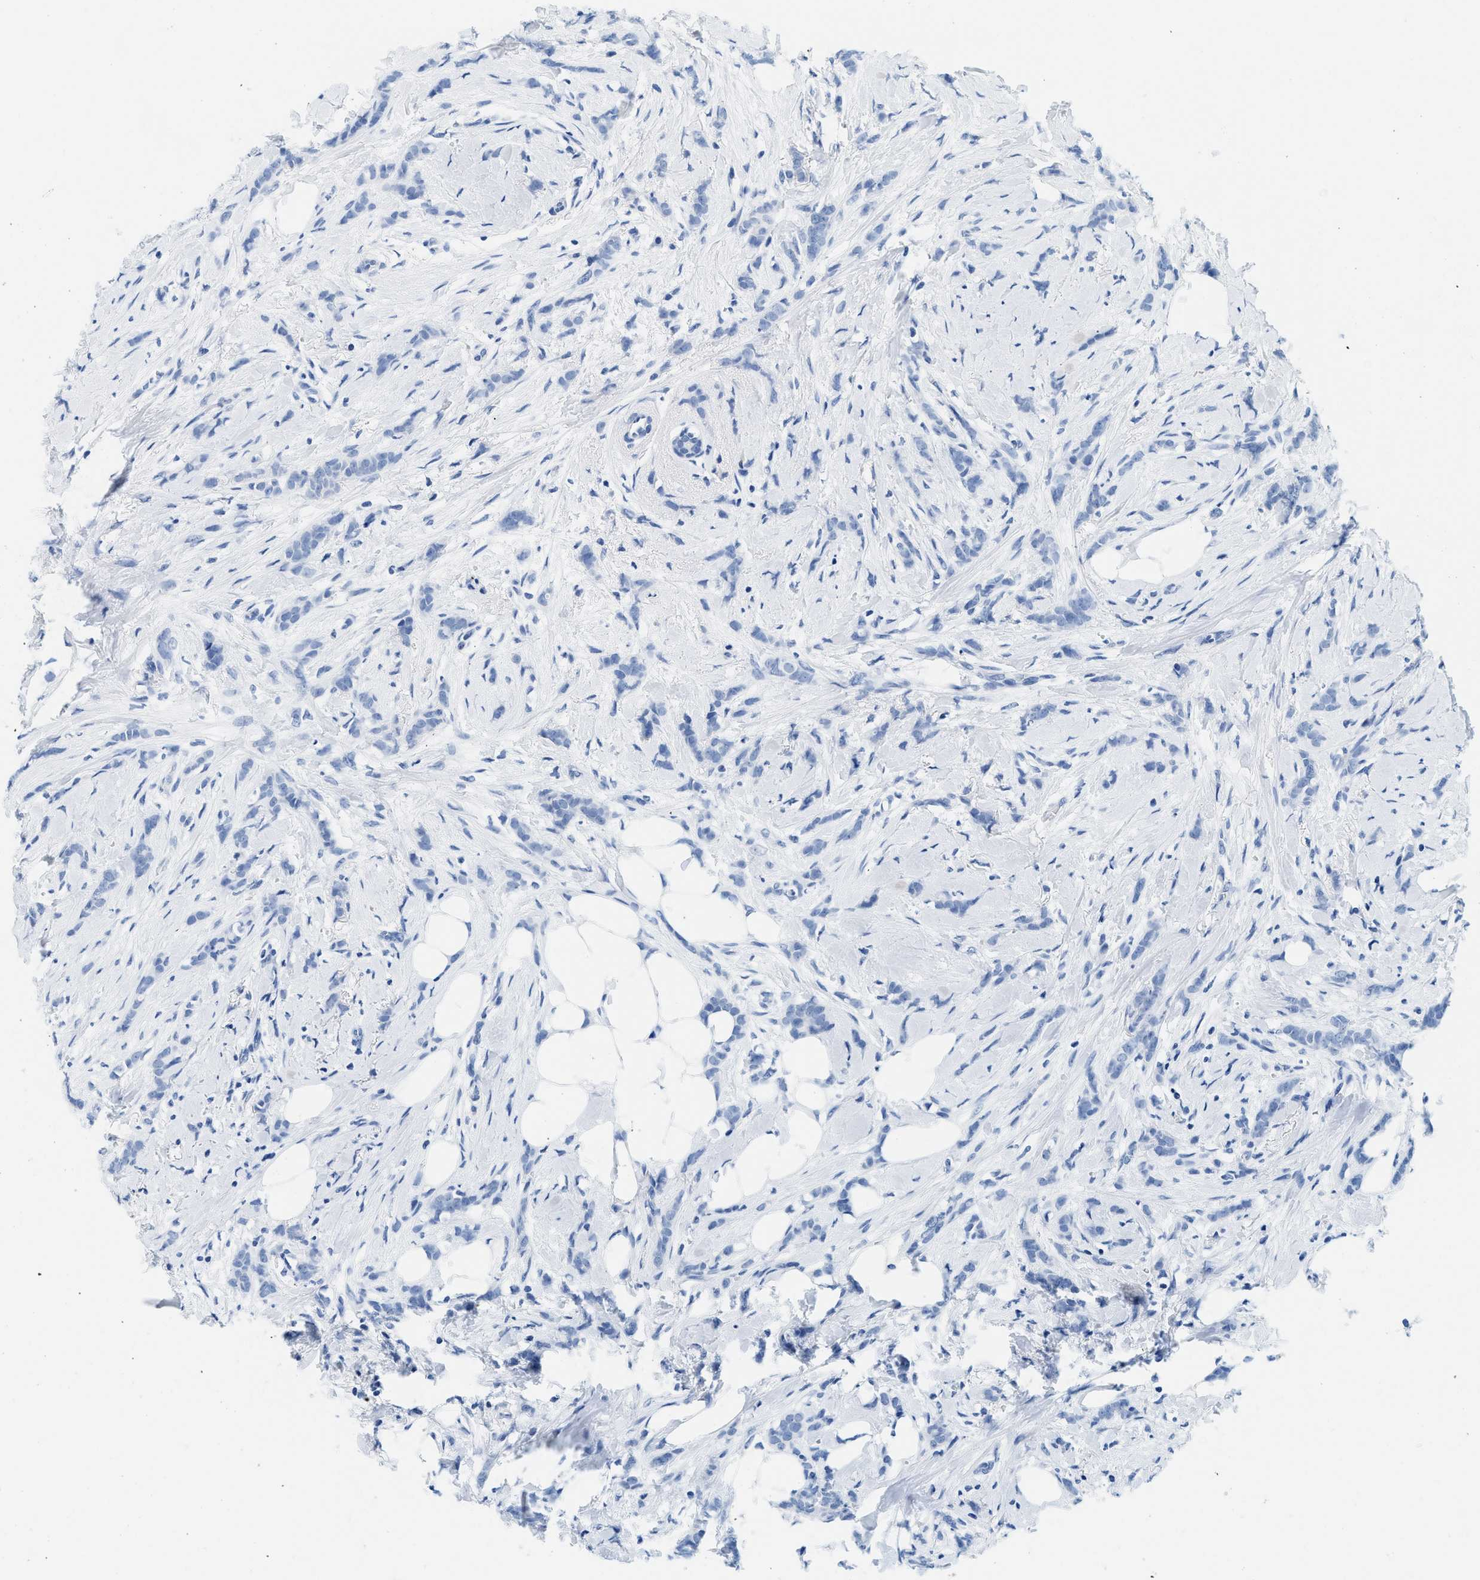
{"staining": {"intensity": "negative", "quantity": "none", "location": "none"}, "tissue": "breast cancer", "cell_type": "Tumor cells", "image_type": "cancer", "snomed": [{"axis": "morphology", "description": "Lobular carcinoma, in situ"}, {"axis": "morphology", "description": "Lobular carcinoma"}, {"axis": "topography", "description": "Breast"}], "caption": "There is no significant positivity in tumor cells of breast cancer.", "gene": "GSN", "patient": {"sex": "female", "age": 41}}